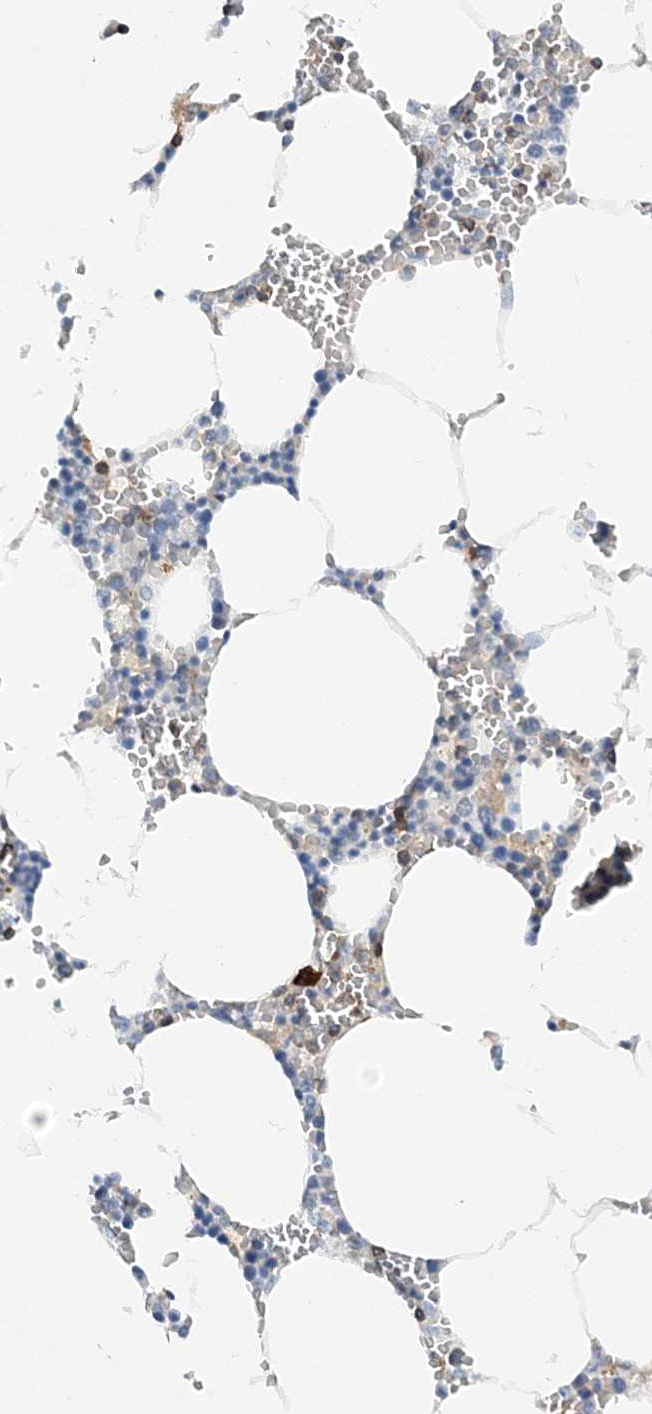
{"staining": {"intensity": "moderate", "quantity": "<25%", "location": "cytoplasmic/membranous,nuclear"}, "tissue": "bone marrow", "cell_type": "Hematopoietic cells", "image_type": "normal", "snomed": [{"axis": "morphology", "description": "Normal tissue, NOS"}, {"axis": "topography", "description": "Bone marrow"}], "caption": "Immunohistochemical staining of benign human bone marrow shows low levels of moderate cytoplasmic/membranous,nuclear positivity in approximately <25% of hematopoietic cells.", "gene": "PRMT9", "patient": {"sex": "male", "age": 70}}